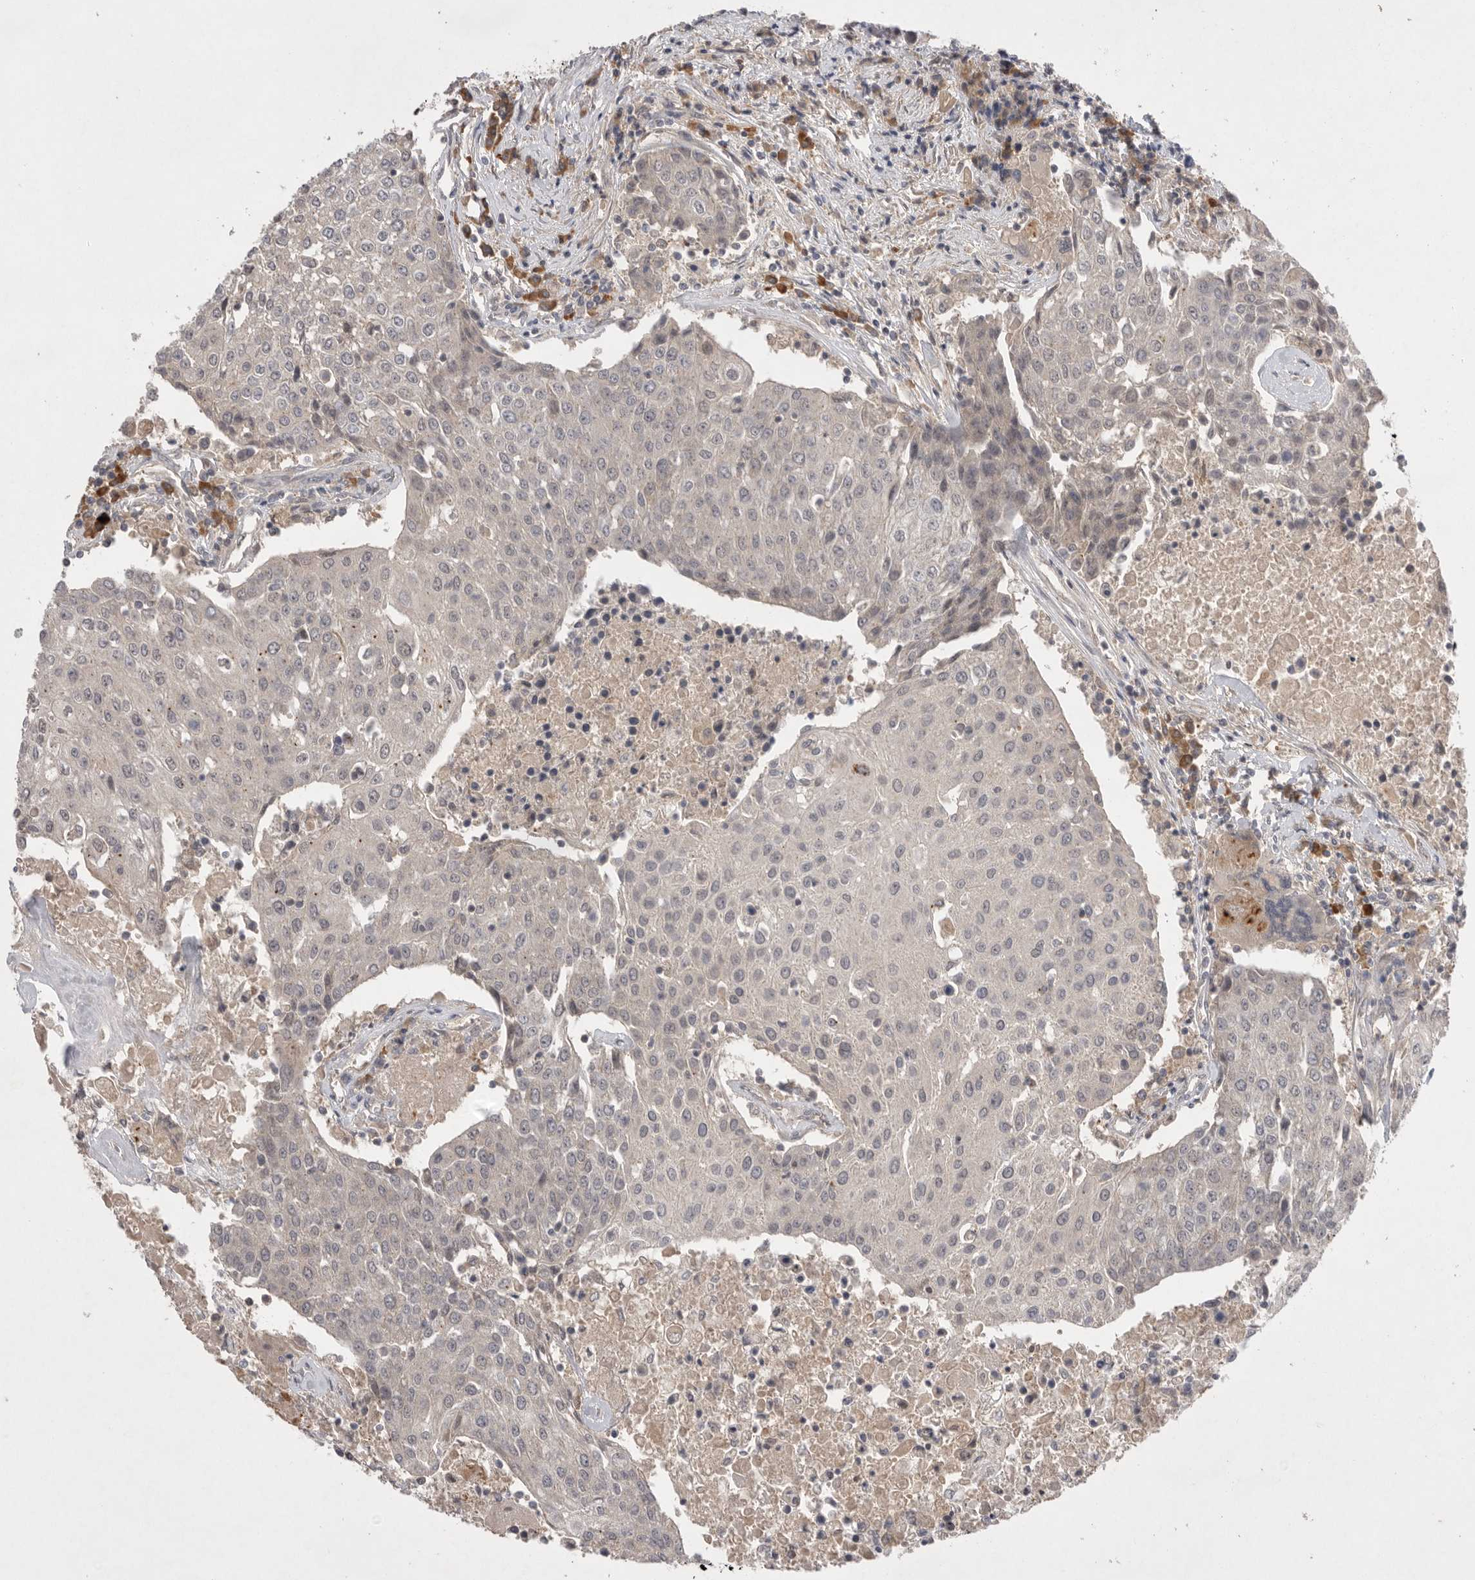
{"staining": {"intensity": "negative", "quantity": "none", "location": "none"}, "tissue": "urothelial cancer", "cell_type": "Tumor cells", "image_type": "cancer", "snomed": [{"axis": "morphology", "description": "Urothelial carcinoma, High grade"}, {"axis": "topography", "description": "Urinary bladder"}], "caption": "IHC of urothelial cancer demonstrates no staining in tumor cells. (Stains: DAB immunohistochemistry with hematoxylin counter stain, Microscopy: brightfield microscopy at high magnification).", "gene": "NRCAM", "patient": {"sex": "female", "age": 85}}